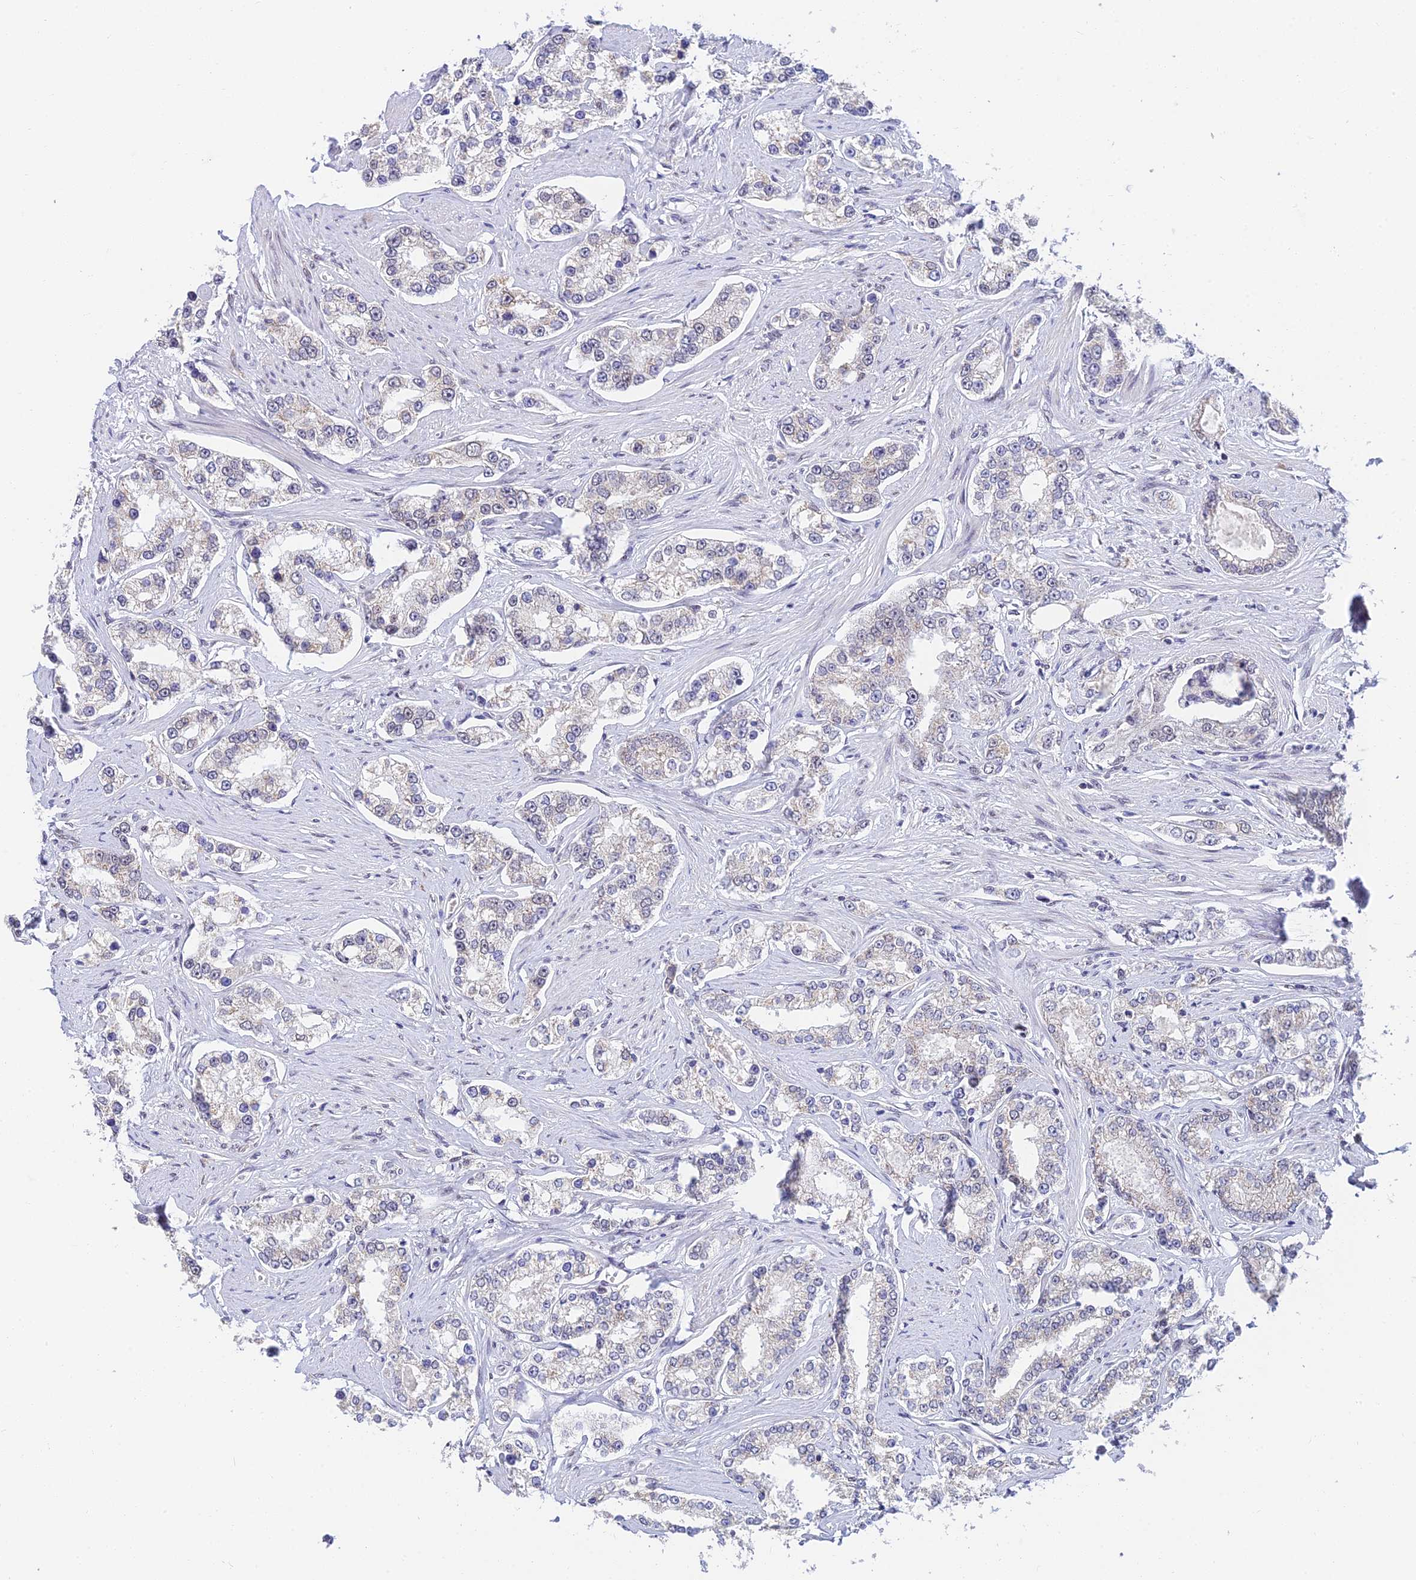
{"staining": {"intensity": "negative", "quantity": "none", "location": "none"}, "tissue": "prostate cancer", "cell_type": "Tumor cells", "image_type": "cancer", "snomed": [{"axis": "morphology", "description": "Normal tissue, NOS"}, {"axis": "morphology", "description": "Adenocarcinoma, High grade"}, {"axis": "topography", "description": "Prostate"}], "caption": "IHC histopathology image of neoplastic tissue: prostate cancer (high-grade adenocarcinoma) stained with DAB (3,3'-diaminobenzidine) reveals no significant protein expression in tumor cells. (Stains: DAB immunohistochemistry with hematoxylin counter stain, Microscopy: brightfield microscopy at high magnification).", "gene": "C2orf49", "patient": {"sex": "male", "age": 83}}